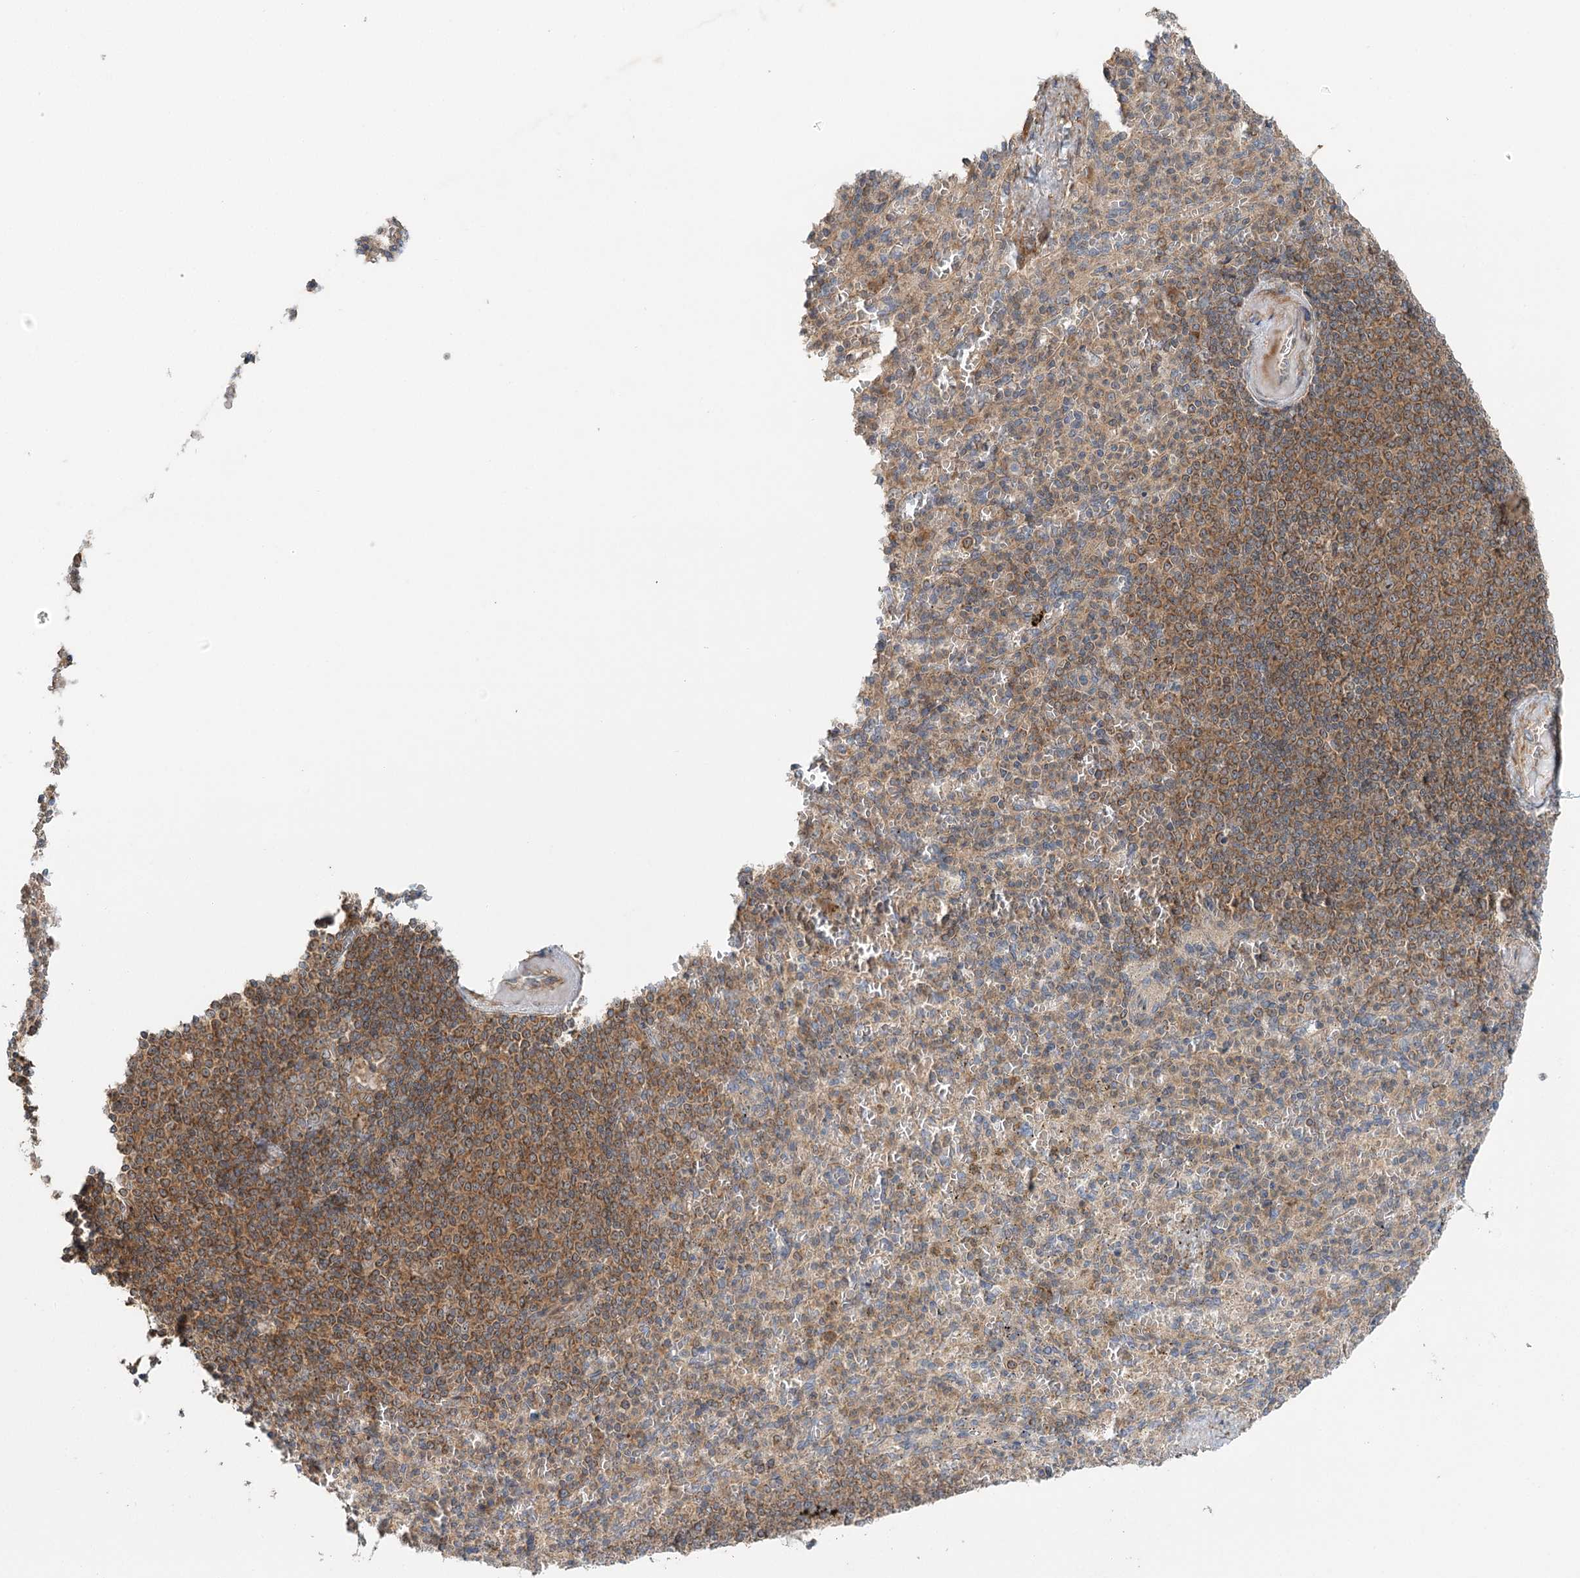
{"staining": {"intensity": "moderate", "quantity": "<25%", "location": "cytoplasmic/membranous"}, "tissue": "spleen", "cell_type": "Cells in red pulp", "image_type": "normal", "snomed": [{"axis": "morphology", "description": "Normal tissue, NOS"}, {"axis": "topography", "description": "Spleen"}], "caption": "Immunohistochemical staining of benign spleen demonstrates <25% levels of moderate cytoplasmic/membranous protein staining in approximately <25% of cells in red pulp.", "gene": "ENSG00000273217", "patient": {"sex": "female", "age": 74}}